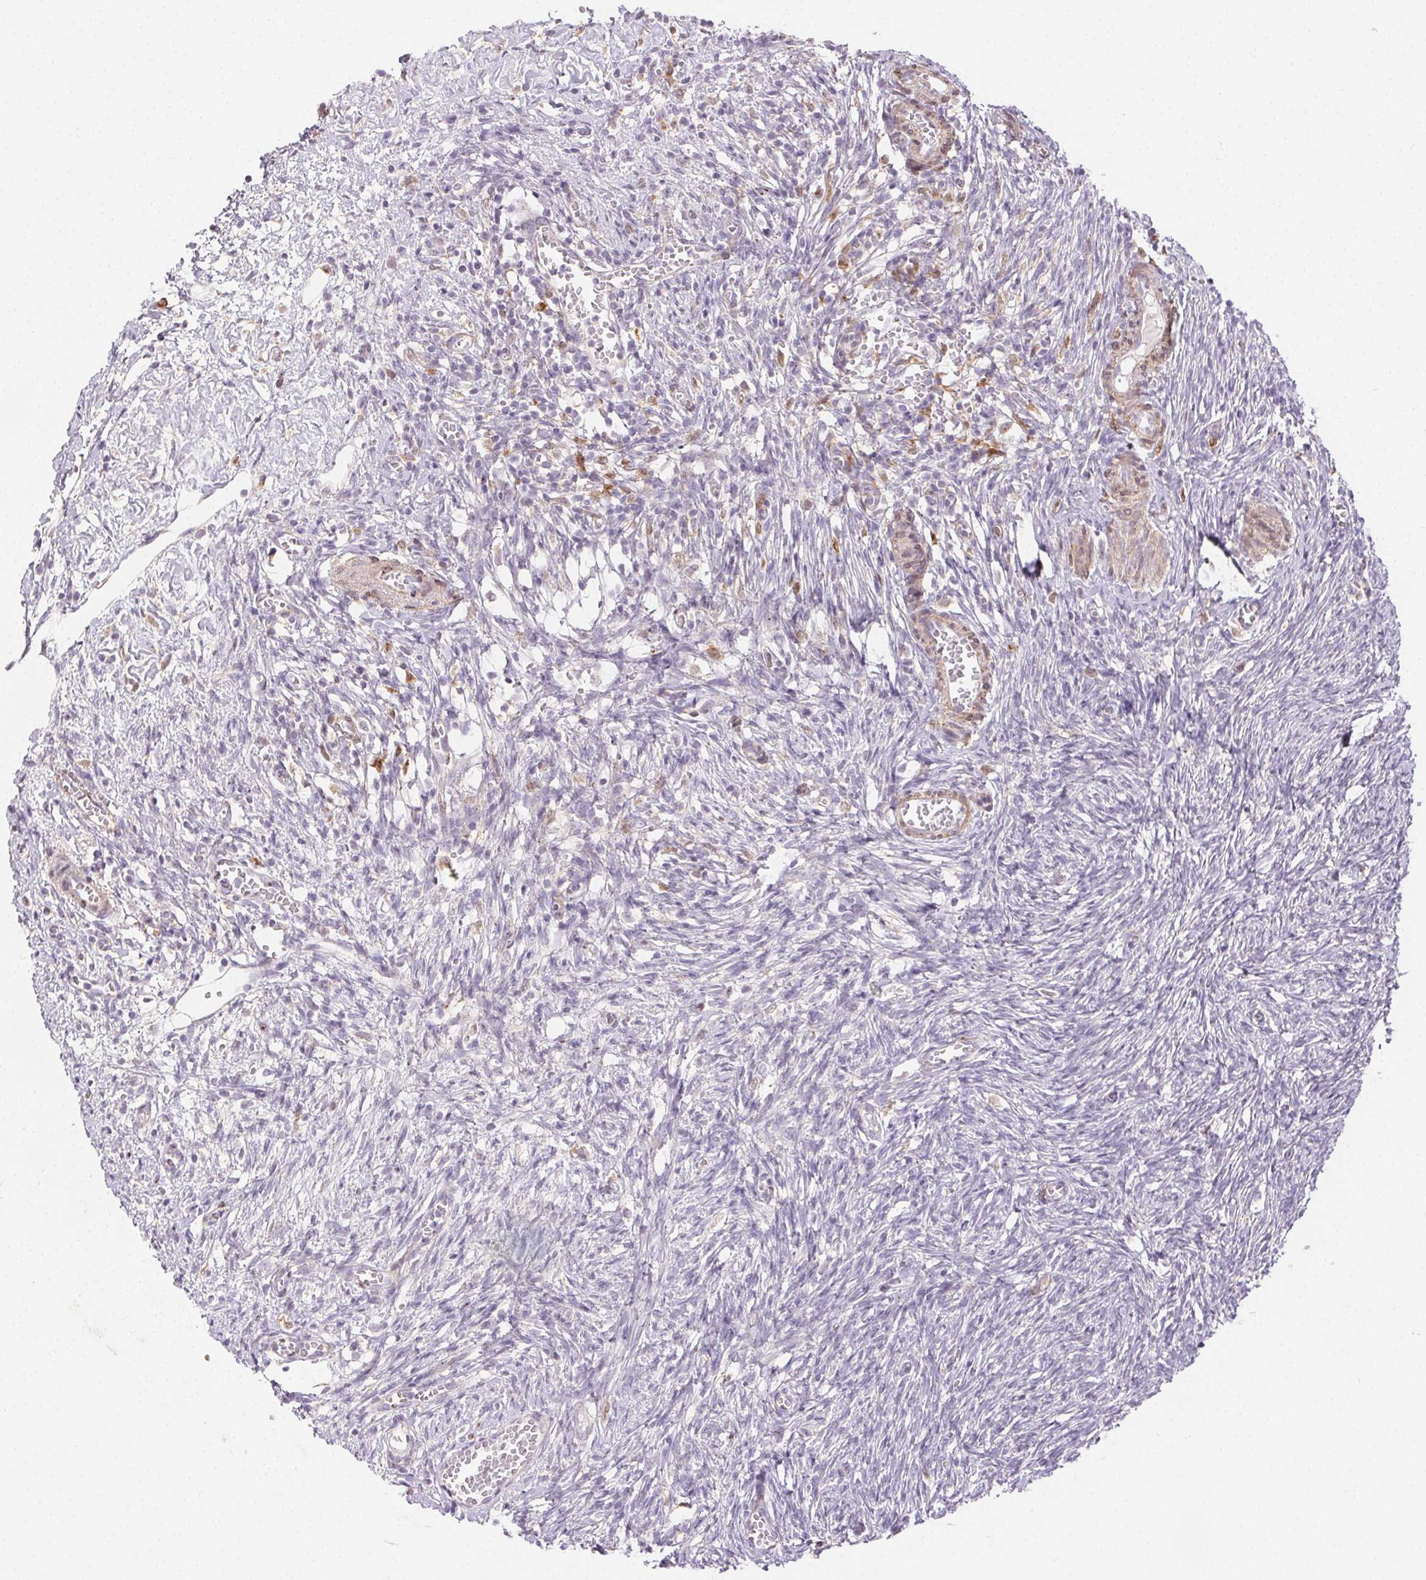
{"staining": {"intensity": "negative", "quantity": "none", "location": "none"}, "tissue": "ovary", "cell_type": "Follicle cells", "image_type": "normal", "snomed": [{"axis": "morphology", "description": "Normal tissue, NOS"}, {"axis": "topography", "description": "Ovary"}], "caption": "Ovary was stained to show a protein in brown. There is no significant expression in follicle cells. (DAB (3,3'-diaminobenzidine) IHC with hematoxylin counter stain).", "gene": "RPGRIP1", "patient": {"sex": "female", "age": 41}}